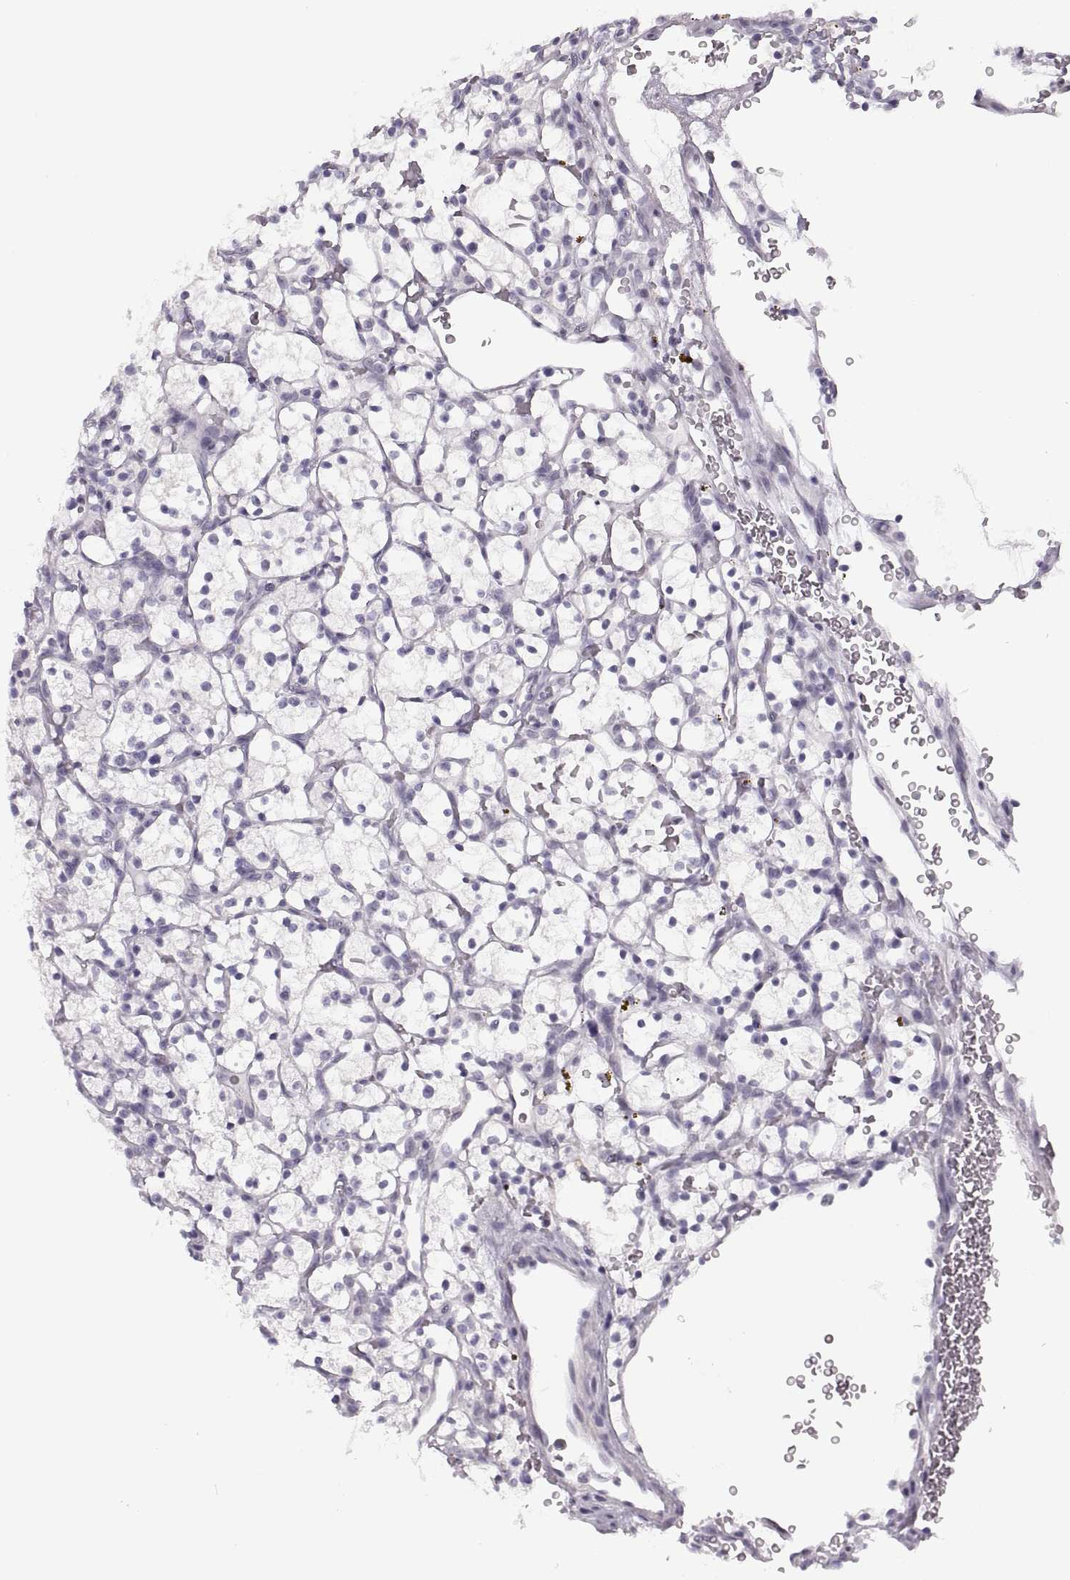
{"staining": {"intensity": "negative", "quantity": "none", "location": "none"}, "tissue": "renal cancer", "cell_type": "Tumor cells", "image_type": "cancer", "snomed": [{"axis": "morphology", "description": "Adenocarcinoma, NOS"}, {"axis": "topography", "description": "Kidney"}], "caption": "DAB (3,3'-diaminobenzidine) immunohistochemical staining of human renal cancer (adenocarcinoma) demonstrates no significant positivity in tumor cells.", "gene": "C3orf22", "patient": {"sex": "female", "age": 64}}